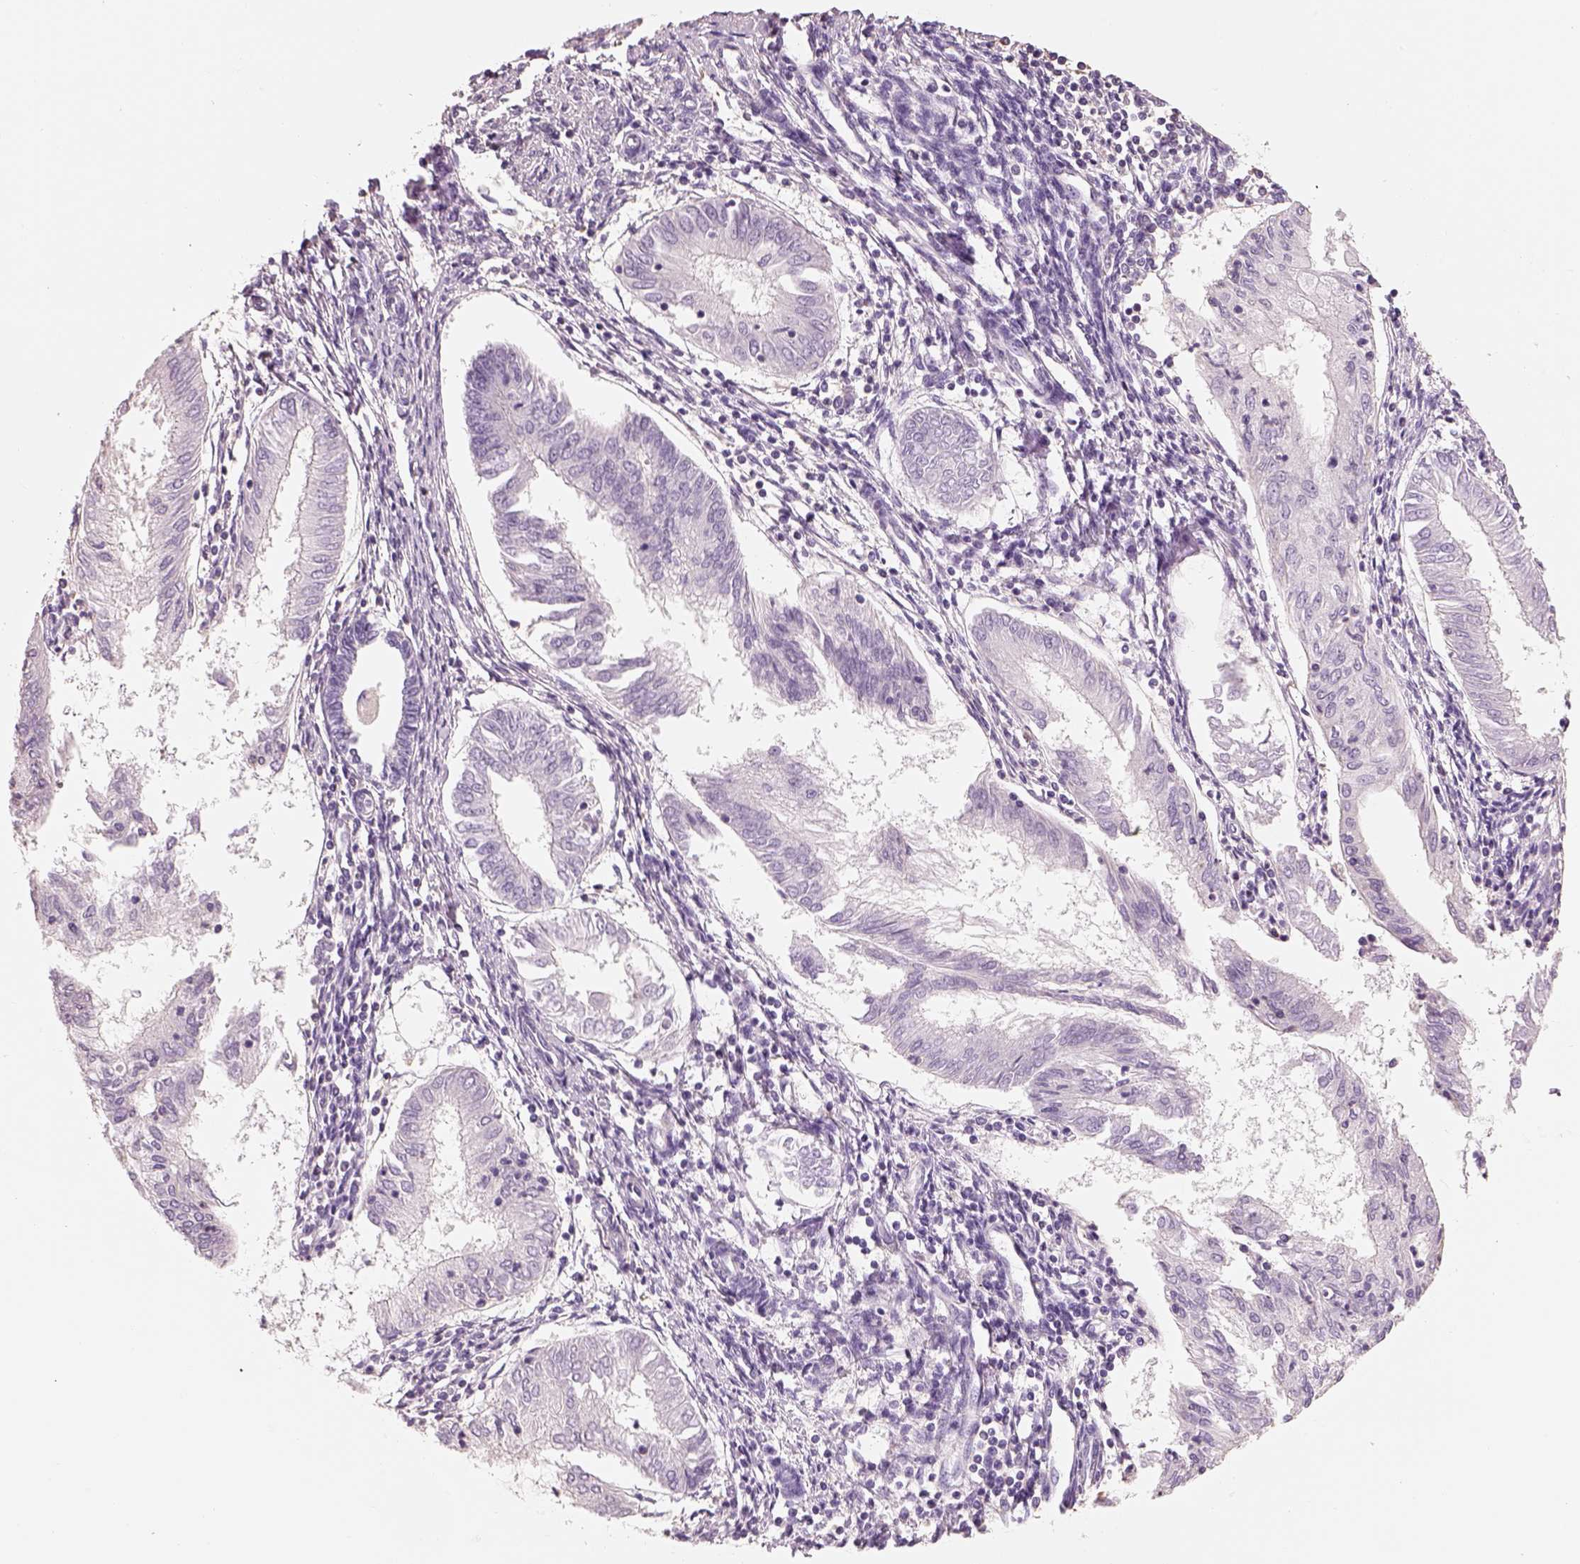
{"staining": {"intensity": "negative", "quantity": "none", "location": "none"}, "tissue": "endometrial cancer", "cell_type": "Tumor cells", "image_type": "cancer", "snomed": [{"axis": "morphology", "description": "Adenocarcinoma, NOS"}, {"axis": "topography", "description": "Endometrium"}], "caption": "An immunohistochemistry image of endometrial cancer is shown. There is no staining in tumor cells of endometrial cancer.", "gene": "OTUD6A", "patient": {"sex": "female", "age": 68}}